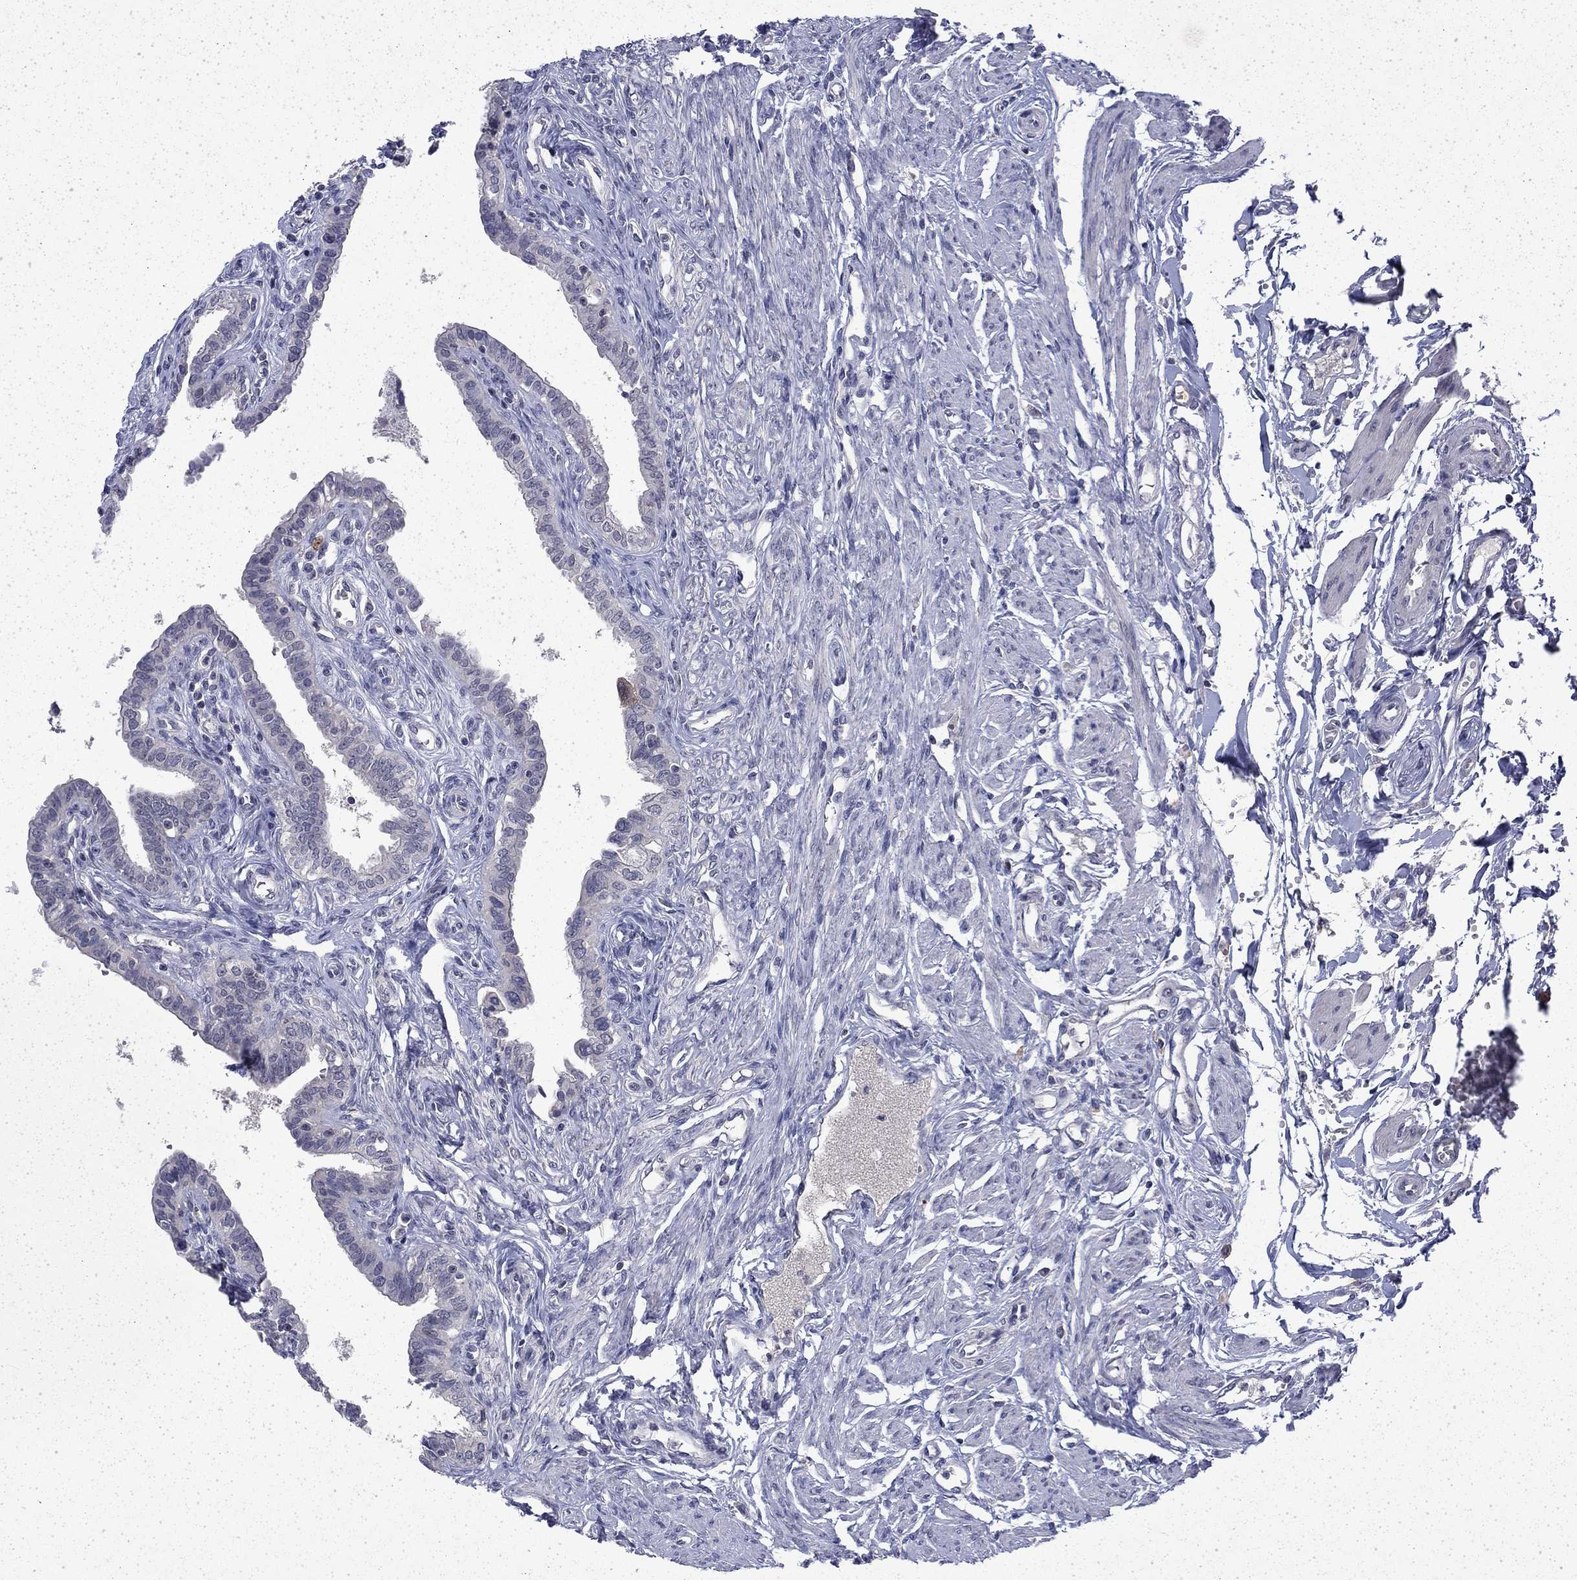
{"staining": {"intensity": "negative", "quantity": "none", "location": "none"}, "tissue": "fallopian tube", "cell_type": "Glandular cells", "image_type": "normal", "snomed": [{"axis": "morphology", "description": "Normal tissue, NOS"}, {"axis": "morphology", "description": "Carcinoma, endometroid"}, {"axis": "topography", "description": "Fallopian tube"}, {"axis": "topography", "description": "Ovary"}], "caption": "A high-resolution histopathology image shows IHC staining of unremarkable fallopian tube, which shows no significant positivity in glandular cells.", "gene": "CHAT", "patient": {"sex": "female", "age": 42}}